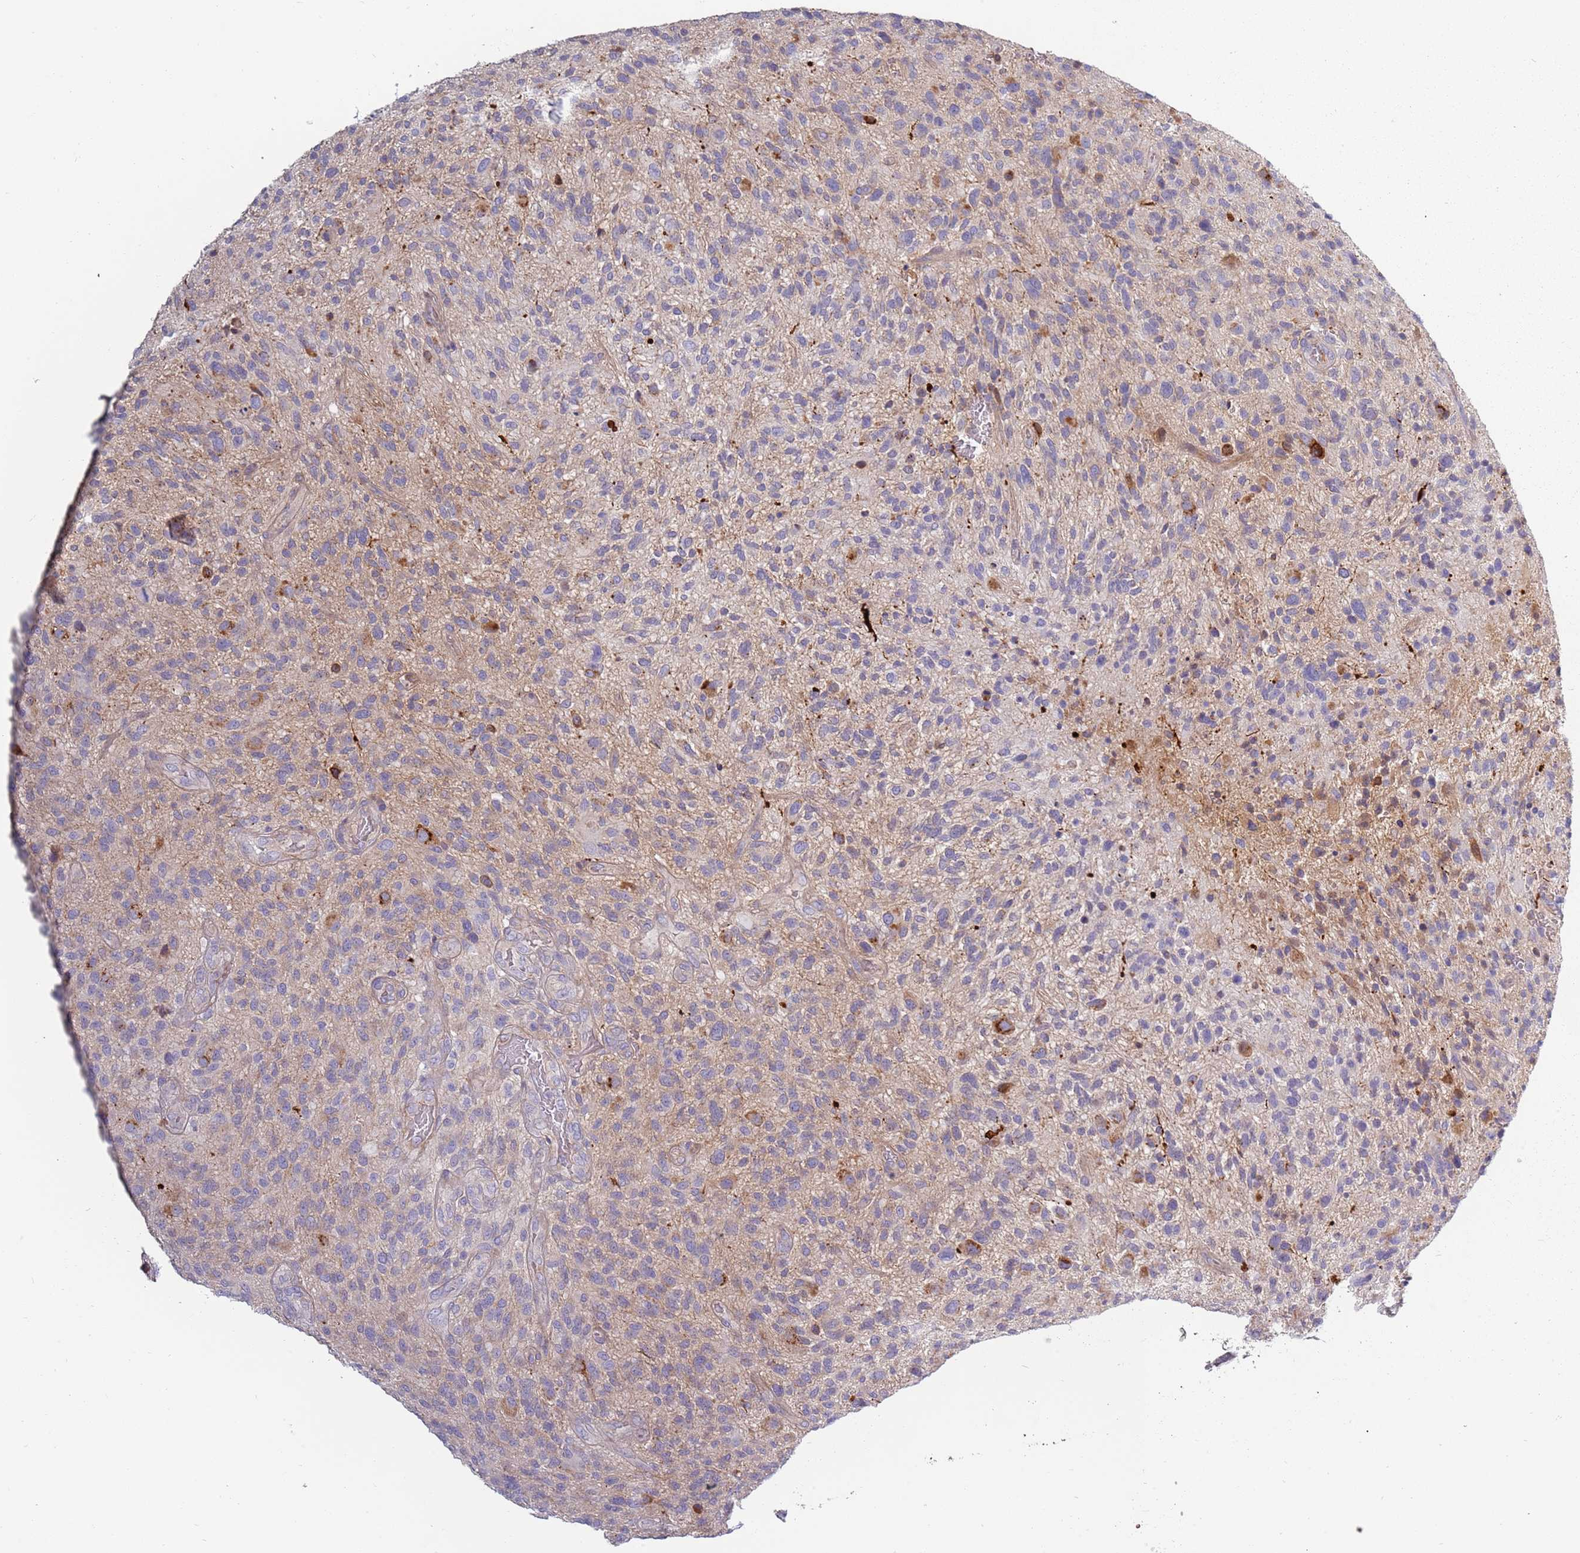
{"staining": {"intensity": "negative", "quantity": "none", "location": "none"}, "tissue": "glioma", "cell_type": "Tumor cells", "image_type": "cancer", "snomed": [{"axis": "morphology", "description": "Glioma, malignant, High grade"}, {"axis": "topography", "description": "Brain"}], "caption": "Immunohistochemical staining of human glioma displays no significant staining in tumor cells.", "gene": "TNFRSF6B", "patient": {"sex": "male", "age": 47}}